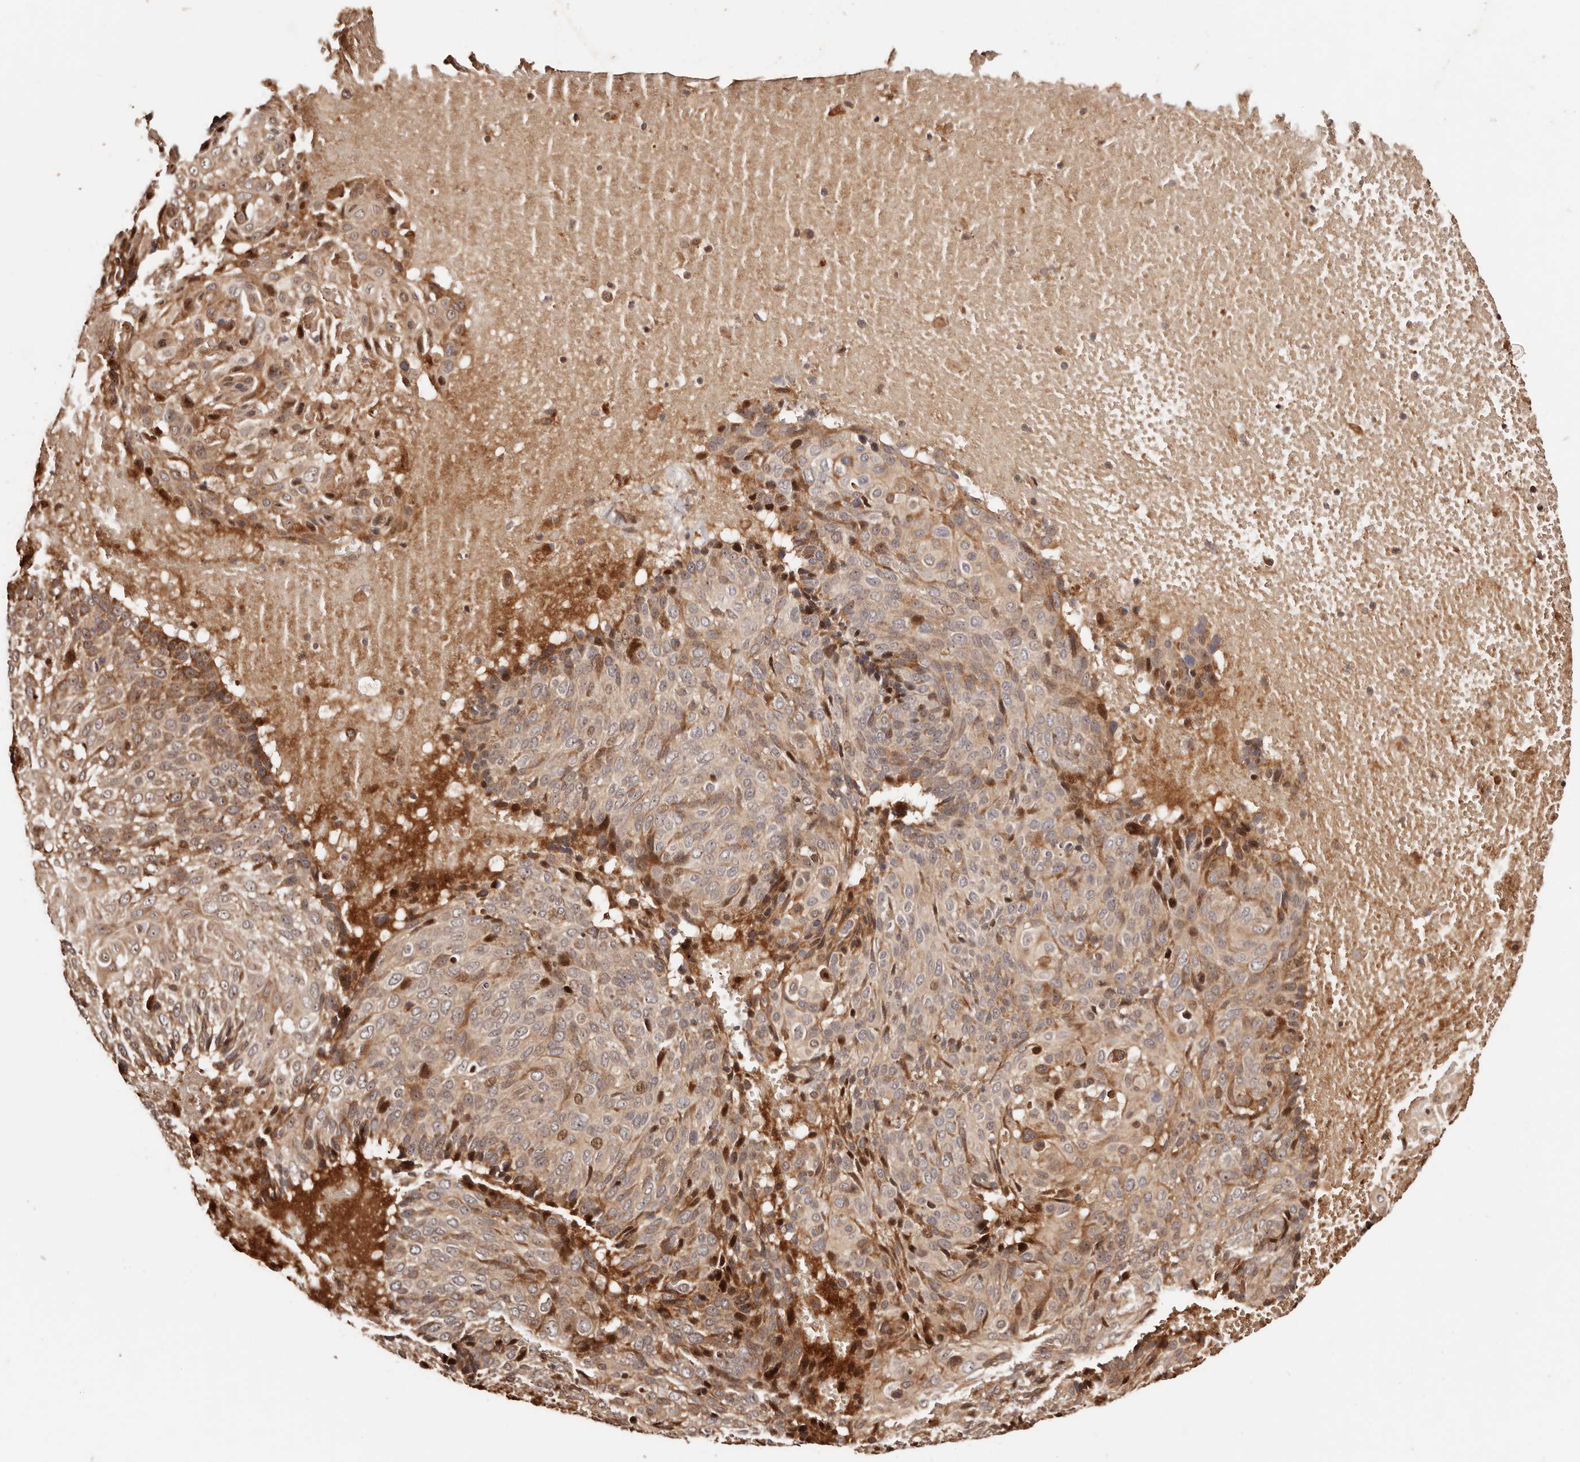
{"staining": {"intensity": "moderate", "quantity": "25%-75%", "location": "cytoplasmic/membranous,nuclear"}, "tissue": "cervical cancer", "cell_type": "Tumor cells", "image_type": "cancer", "snomed": [{"axis": "morphology", "description": "Squamous cell carcinoma, NOS"}, {"axis": "topography", "description": "Cervix"}], "caption": "Squamous cell carcinoma (cervical) was stained to show a protein in brown. There is medium levels of moderate cytoplasmic/membranous and nuclear positivity in approximately 25%-75% of tumor cells.", "gene": "PTPN22", "patient": {"sex": "female", "age": 74}}